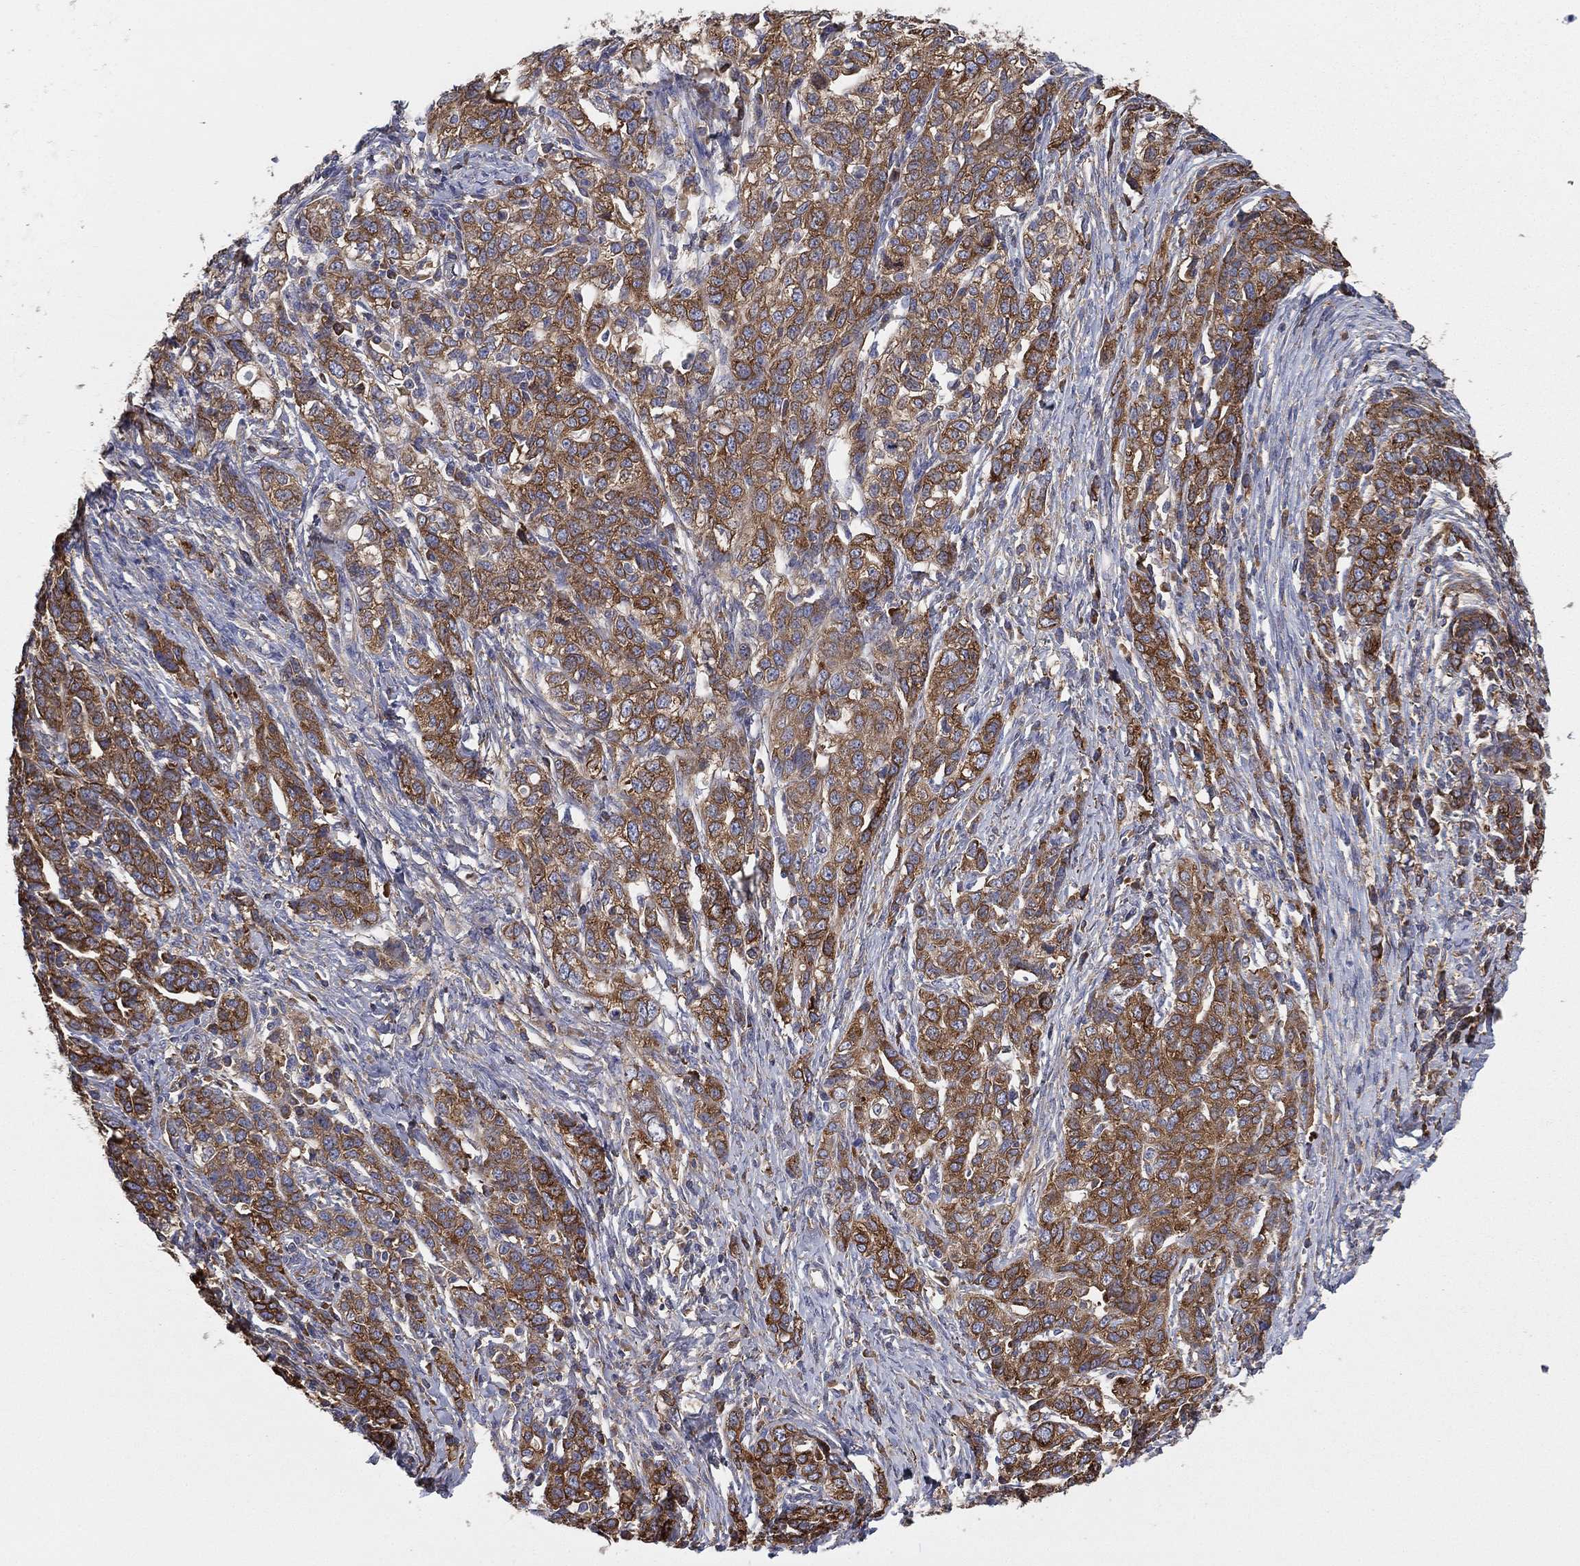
{"staining": {"intensity": "strong", "quantity": ">75%", "location": "cytoplasmic/membranous"}, "tissue": "ovarian cancer", "cell_type": "Tumor cells", "image_type": "cancer", "snomed": [{"axis": "morphology", "description": "Cystadenocarcinoma, serous, NOS"}, {"axis": "topography", "description": "Ovary"}], "caption": "An image showing strong cytoplasmic/membranous positivity in approximately >75% of tumor cells in ovarian serous cystadenocarcinoma, as visualized by brown immunohistochemical staining.", "gene": "FARSA", "patient": {"sex": "female", "age": 71}}